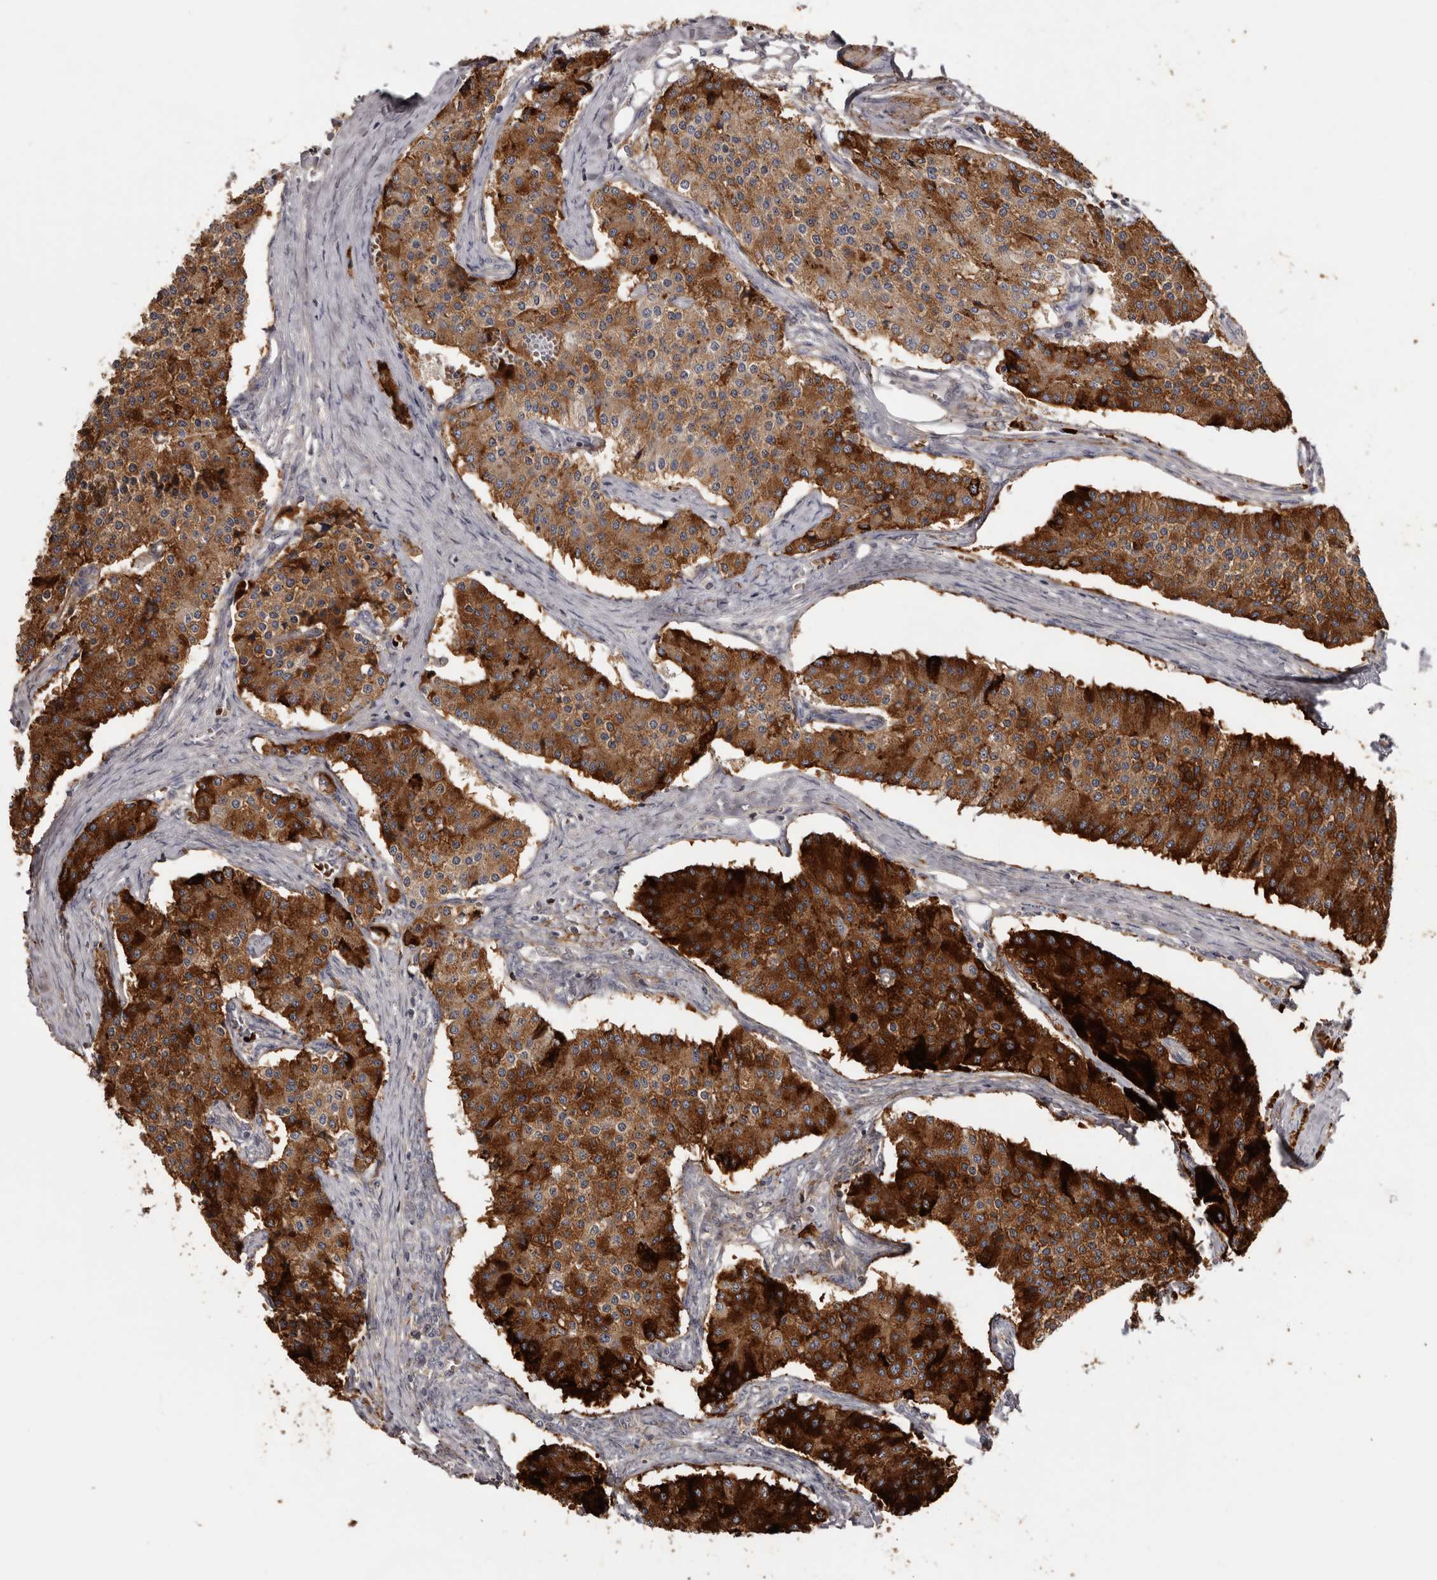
{"staining": {"intensity": "strong", "quantity": ">75%", "location": "cytoplasmic/membranous"}, "tissue": "carcinoid", "cell_type": "Tumor cells", "image_type": "cancer", "snomed": [{"axis": "morphology", "description": "Carcinoid, malignant, NOS"}, {"axis": "topography", "description": "Colon"}], "caption": "A high amount of strong cytoplasmic/membranous expression is identified in approximately >75% of tumor cells in carcinoid tissue.", "gene": "CDCA8", "patient": {"sex": "female", "age": 52}}